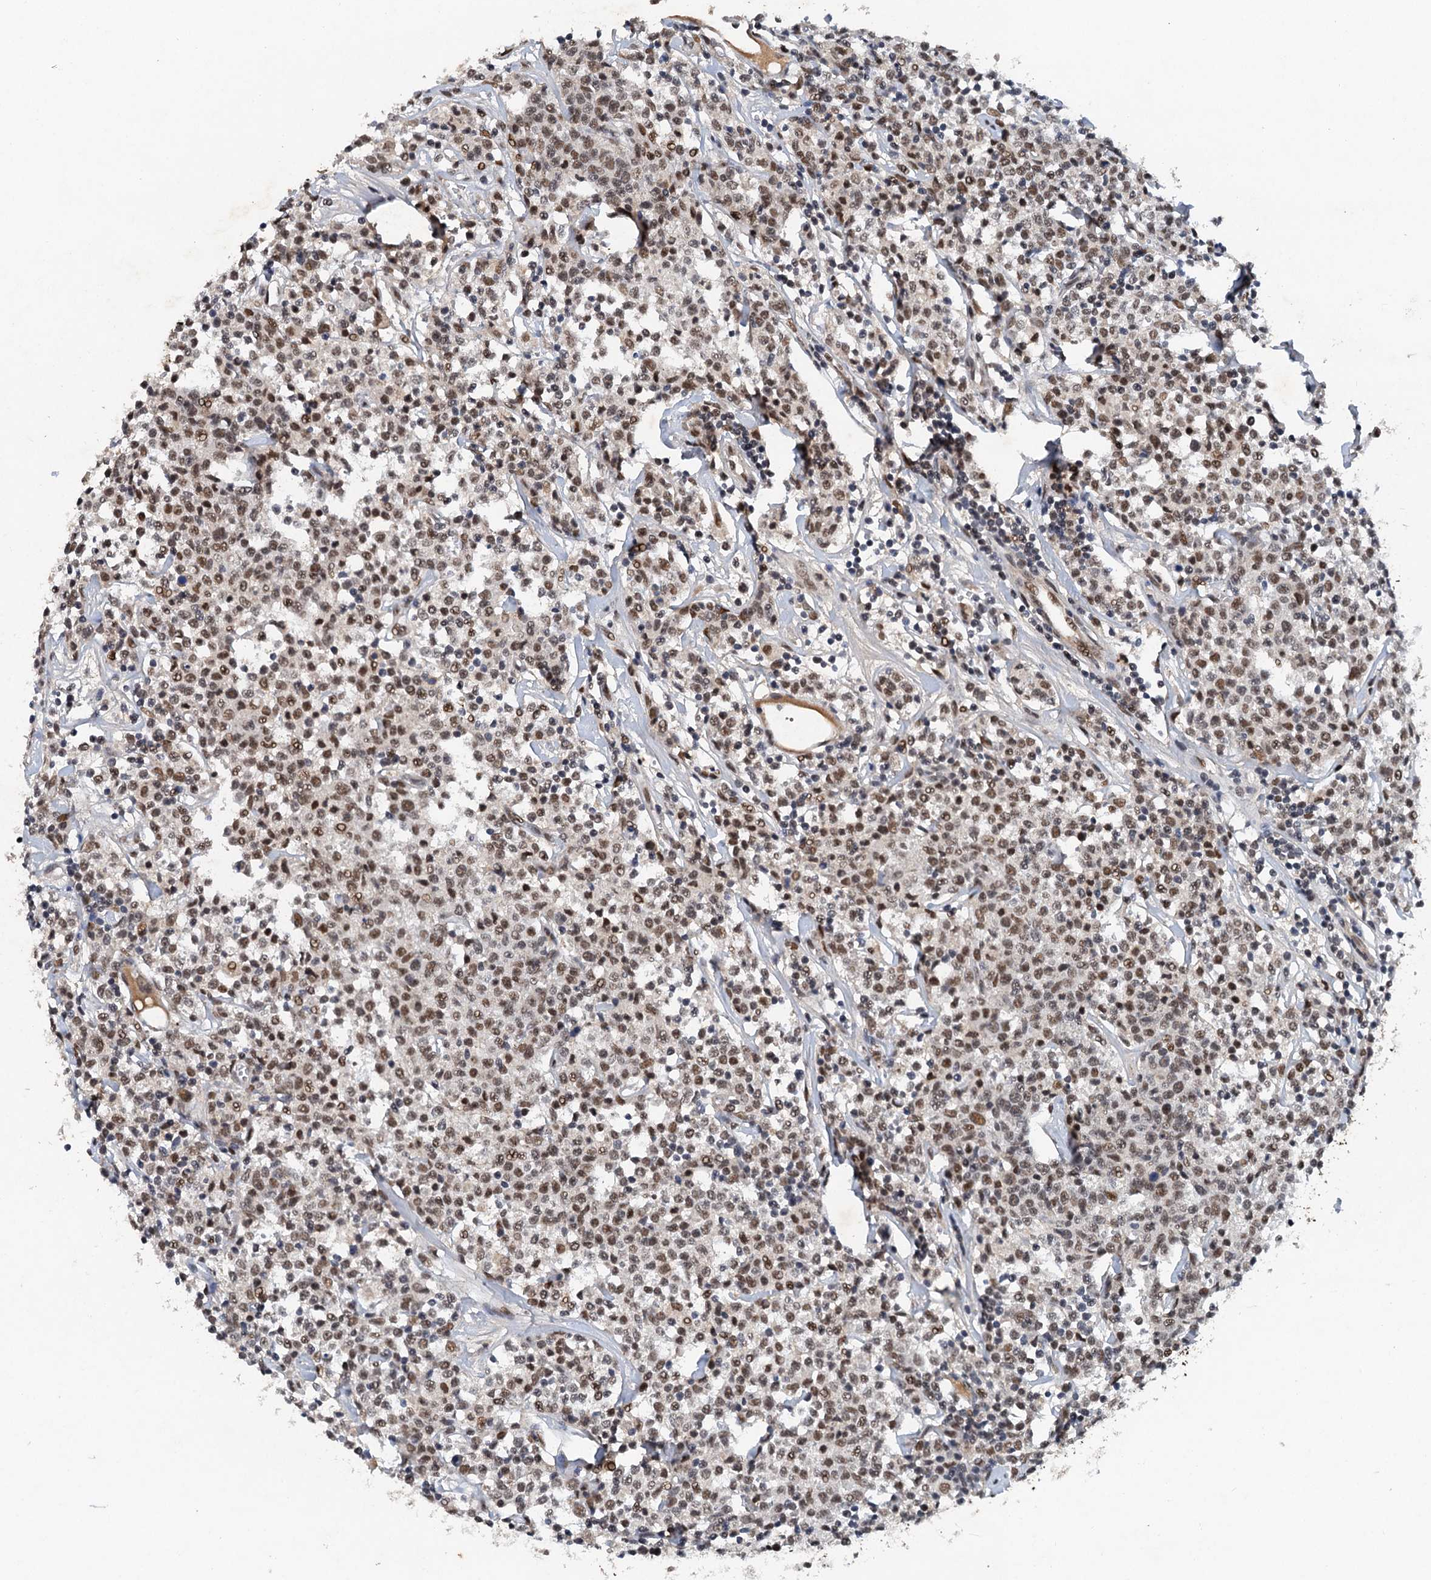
{"staining": {"intensity": "moderate", "quantity": ">75%", "location": "nuclear"}, "tissue": "lymphoma", "cell_type": "Tumor cells", "image_type": "cancer", "snomed": [{"axis": "morphology", "description": "Malignant lymphoma, non-Hodgkin's type, Low grade"}, {"axis": "topography", "description": "Small intestine"}], "caption": "Low-grade malignant lymphoma, non-Hodgkin's type was stained to show a protein in brown. There is medium levels of moderate nuclear expression in about >75% of tumor cells. (DAB IHC with brightfield microscopy, high magnification).", "gene": "CSTF3", "patient": {"sex": "female", "age": 59}}